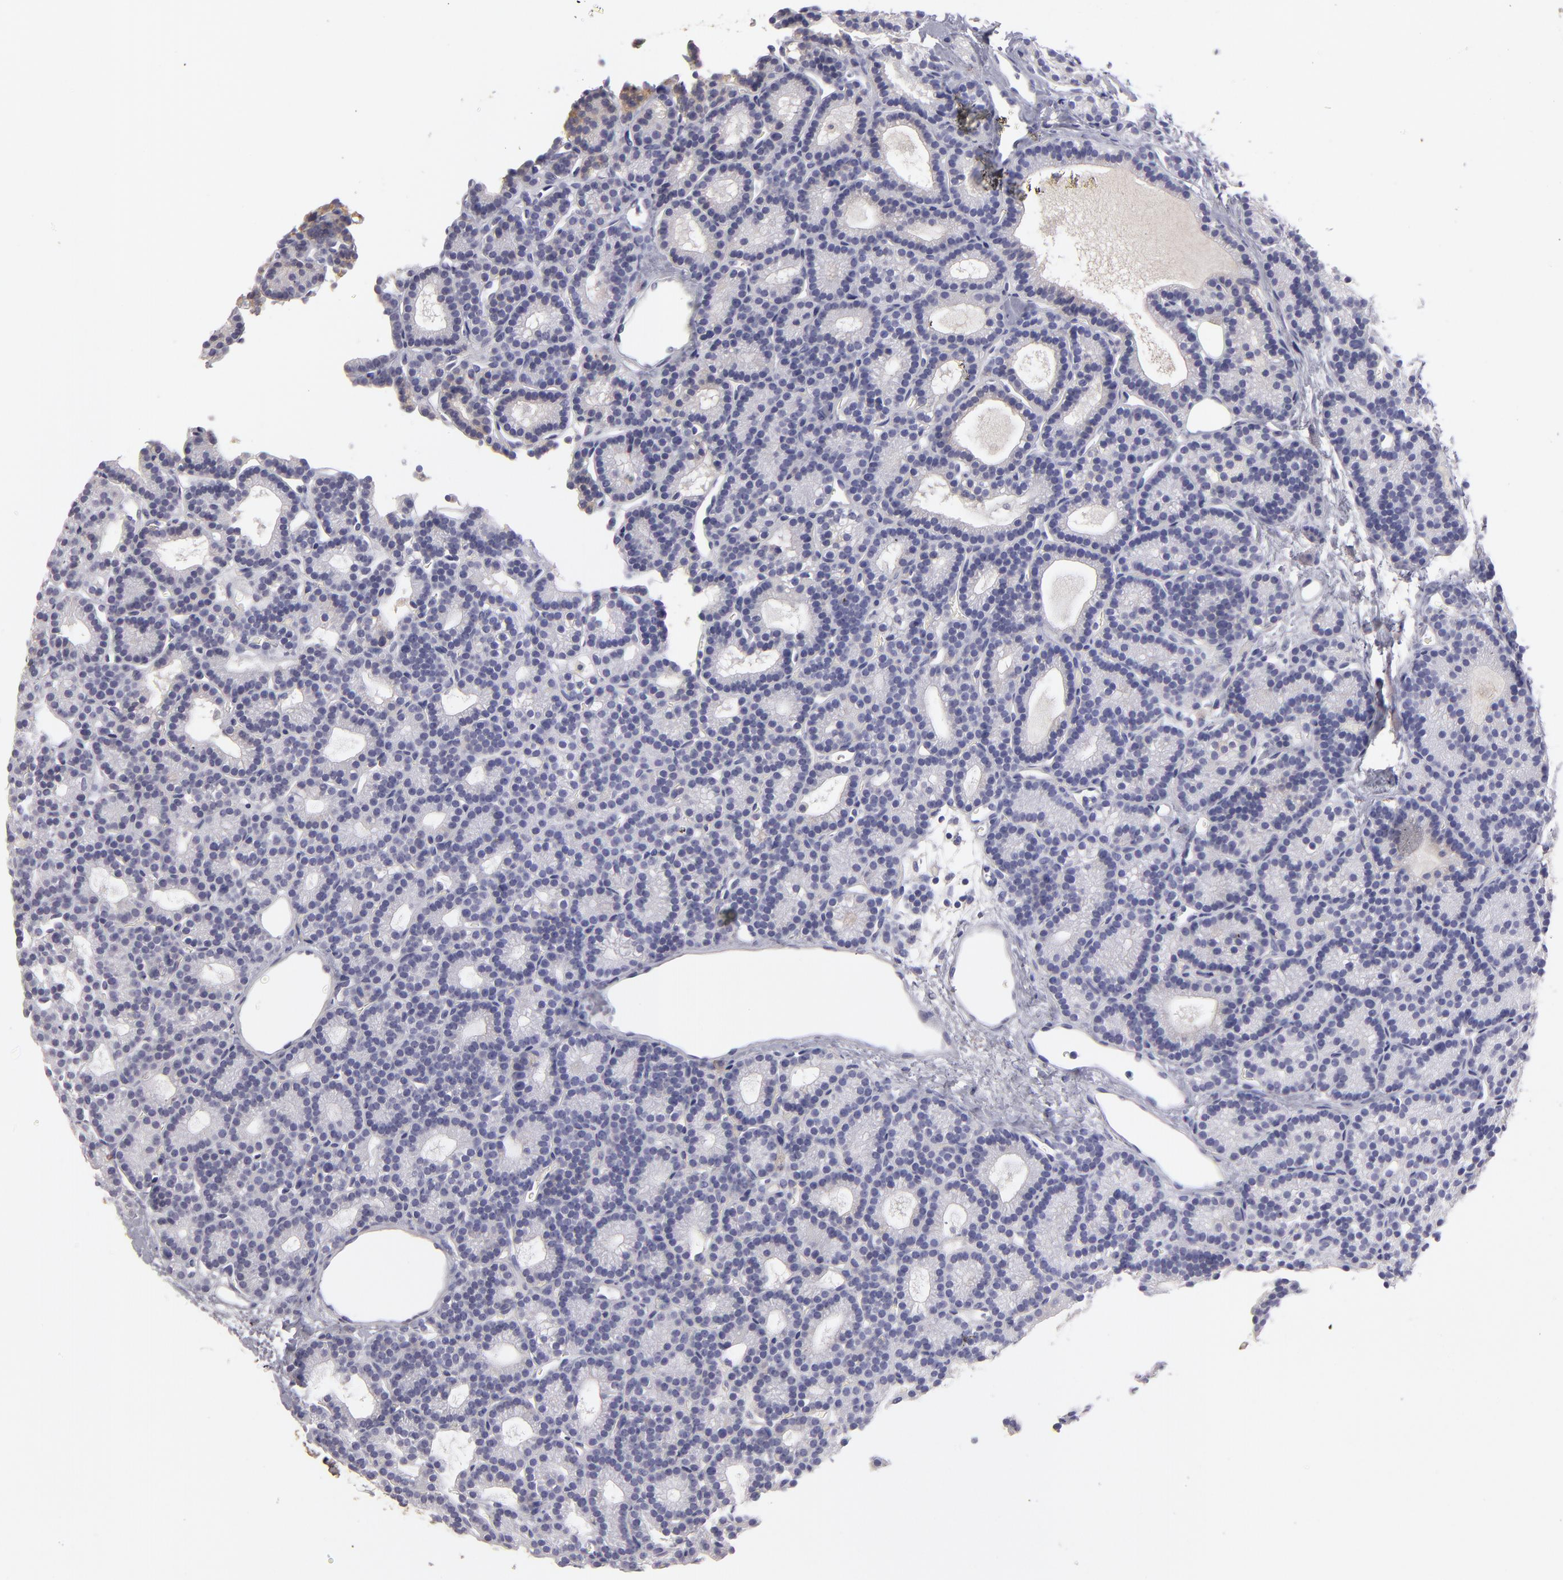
{"staining": {"intensity": "negative", "quantity": "none", "location": "none"}, "tissue": "parathyroid gland", "cell_type": "Glandular cells", "image_type": "normal", "snomed": [{"axis": "morphology", "description": "Normal tissue, NOS"}, {"axis": "topography", "description": "Parathyroid gland"}], "caption": "Immunohistochemical staining of normal parathyroid gland reveals no significant staining in glandular cells.", "gene": "ABCC4", "patient": {"sex": "male", "age": 85}}